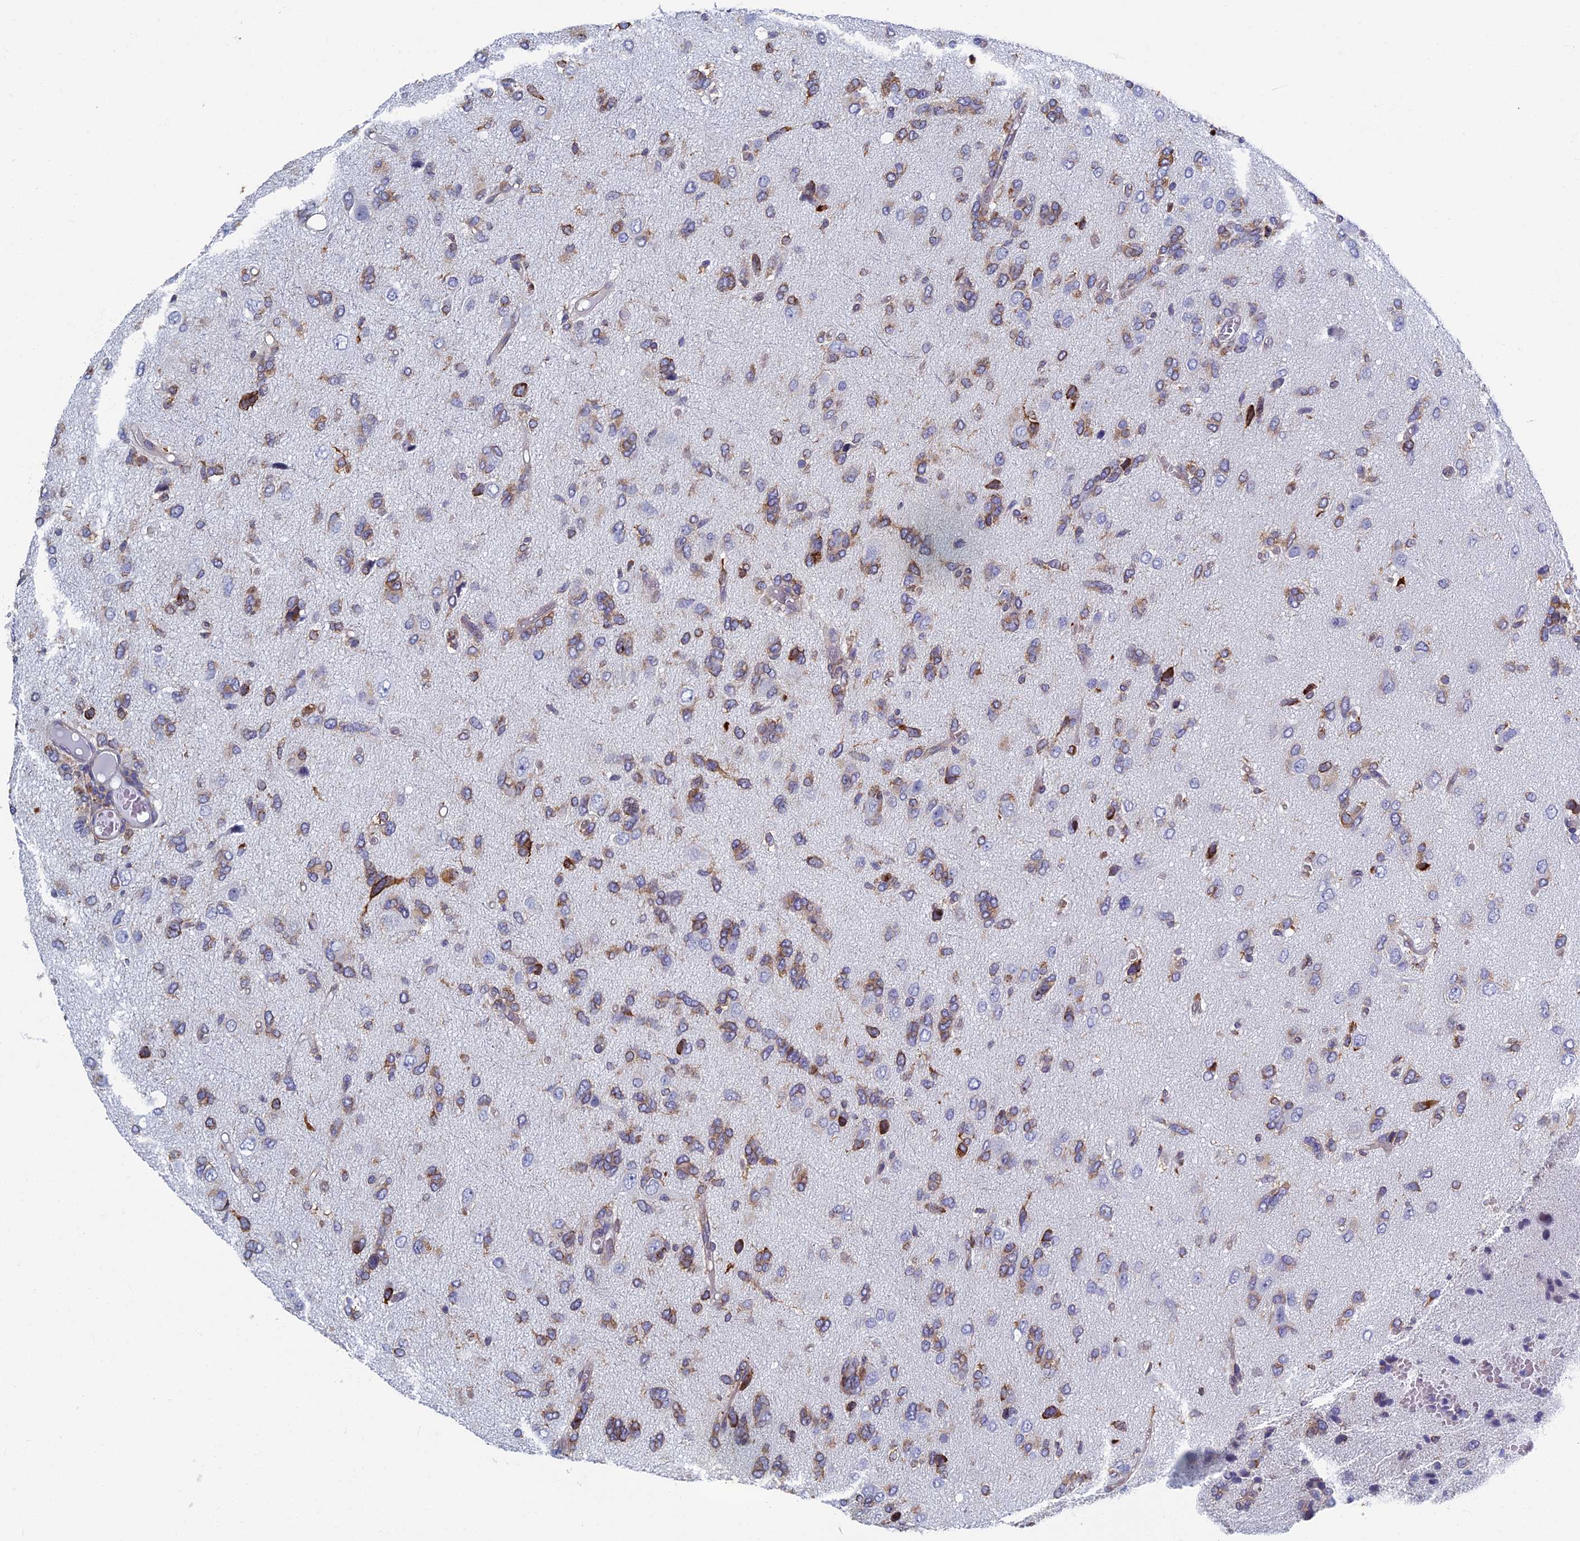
{"staining": {"intensity": "moderate", "quantity": "25%-75%", "location": "cytoplasmic/membranous"}, "tissue": "glioma", "cell_type": "Tumor cells", "image_type": "cancer", "snomed": [{"axis": "morphology", "description": "Glioma, malignant, High grade"}, {"axis": "topography", "description": "Brain"}], "caption": "High-grade glioma (malignant) stained with immunohistochemistry (IHC) exhibits moderate cytoplasmic/membranous positivity in about 25%-75% of tumor cells. The protein is stained brown, and the nuclei are stained in blue (DAB IHC with brightfield microscopy, high magnification).", "gene": "YBX1", "patient": {"sex": "female", "age": 59}}